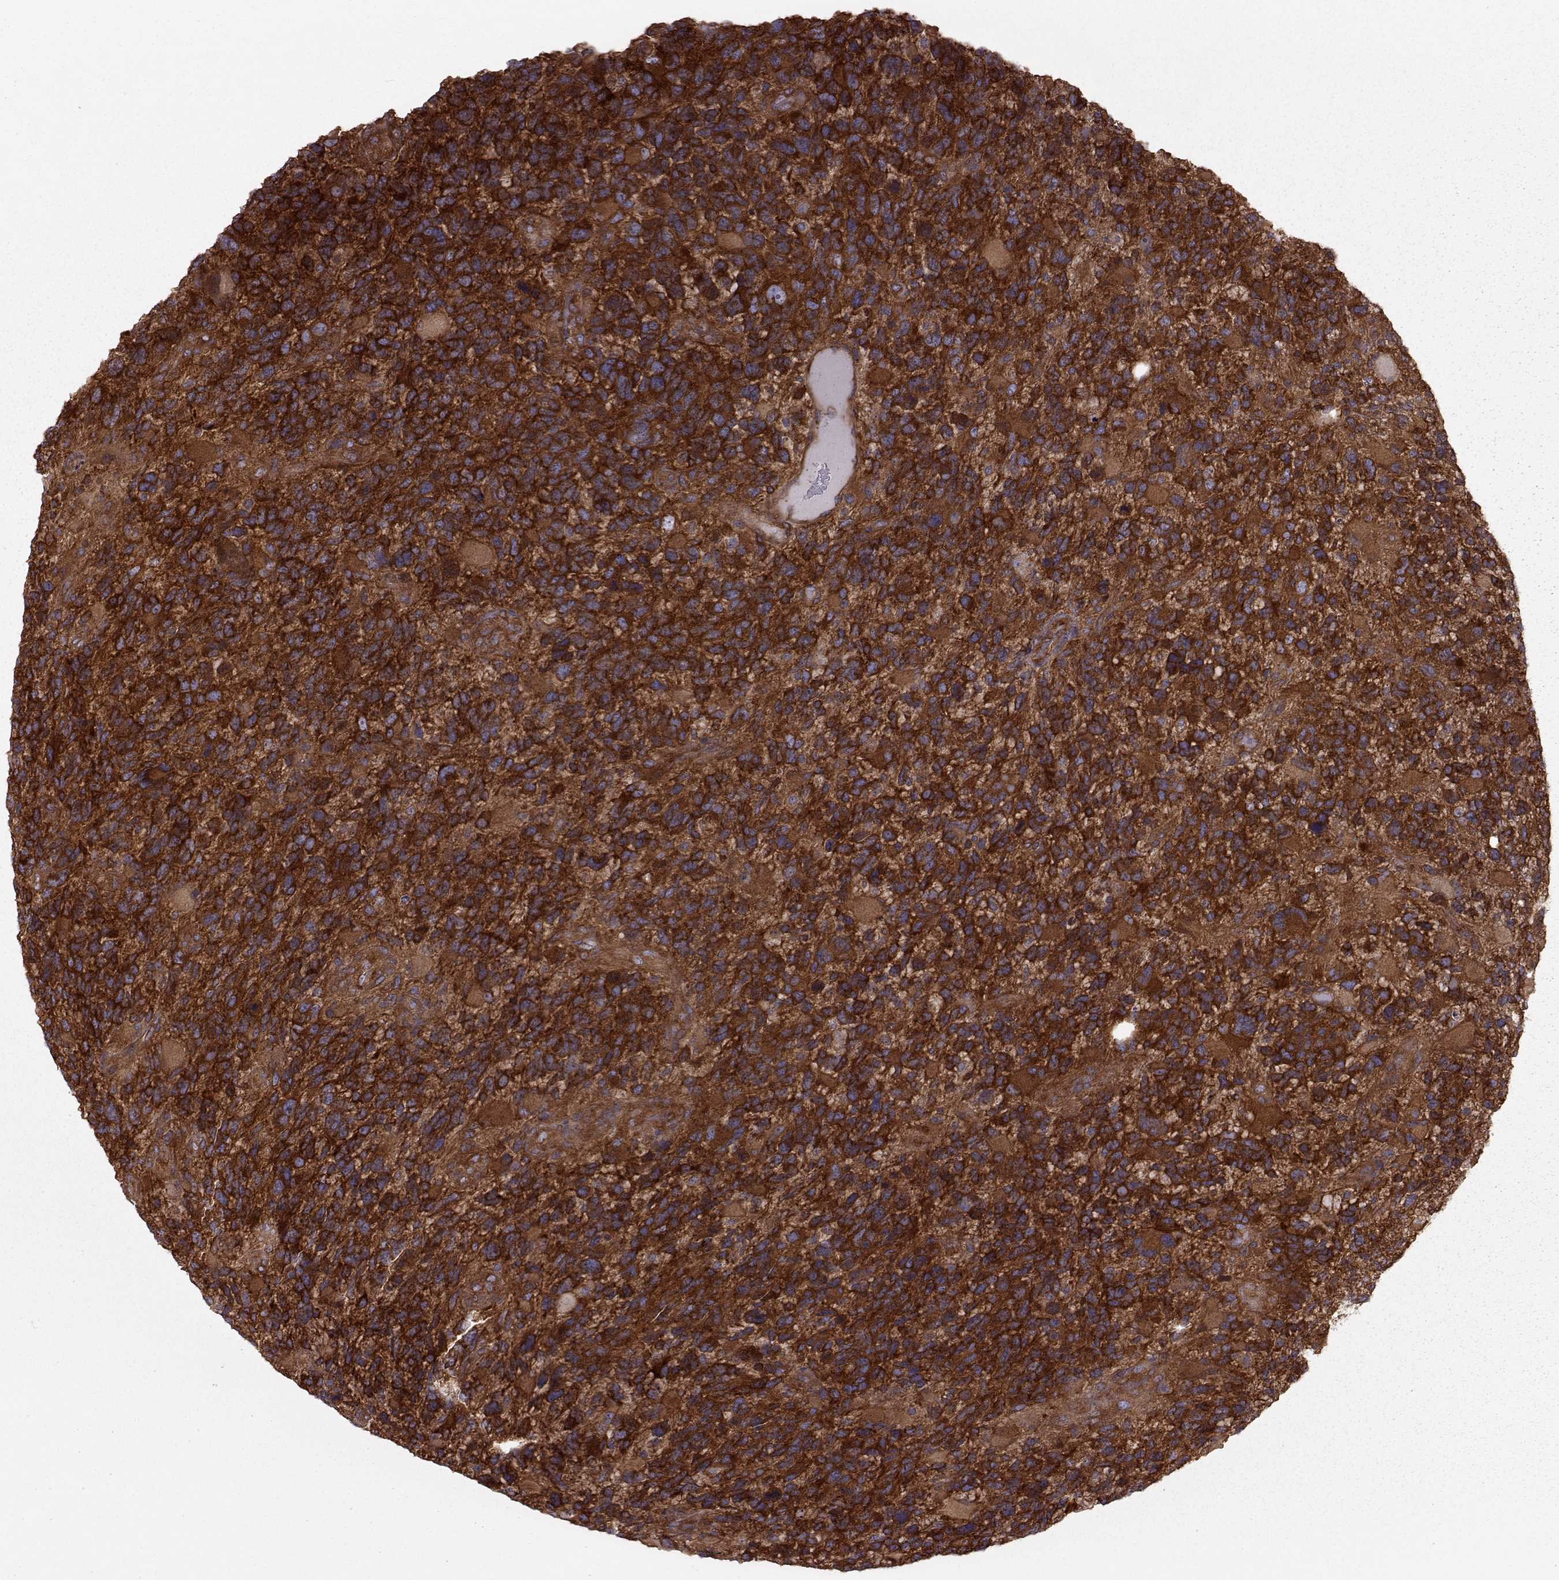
{"staining": {"intensity": "strong", "quantity": ">75%", "location": "cytoplasmic/membranous"}, "tissue": "glioma", "cell_type": "Tumor cells", "image_type": "cancer", "snomed": [{"axis": "morphology", "description": "Glioma, malignant, High grade"}, {"axis": "topography", "description": "Brain"}], "caption": "This photomicrograph reveals immunohistochemistry staining of human malignant glioma (high-grade), with high strong cytoplasmic/membranous positivity in approximately >75% of tumor cells.", "gene": "RABGAP1", "patient": {"sex": "female", "age": 71}}